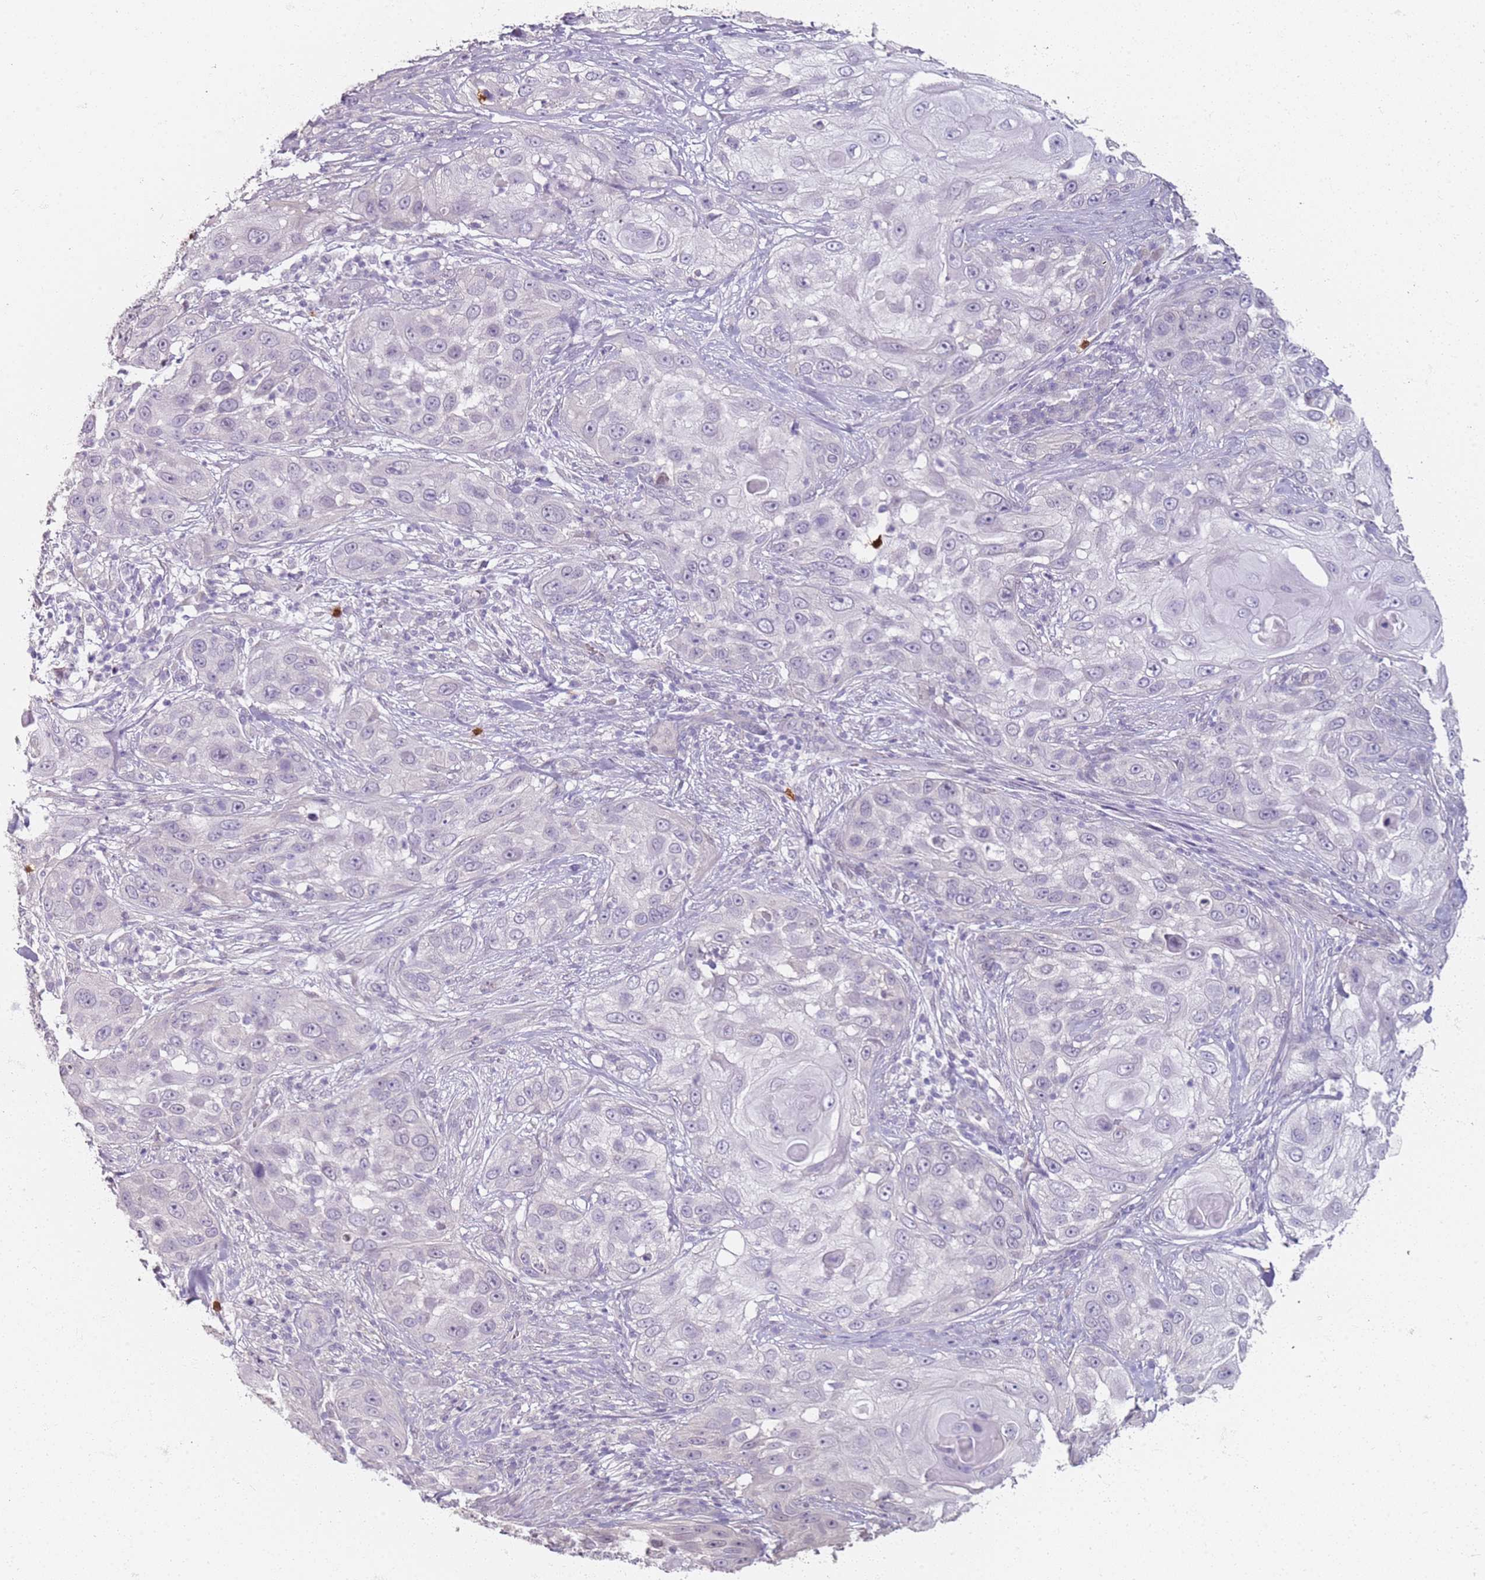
{"staining": {"intensity": "negative", "quantity": "none", "location": "none"}, "tissue": "skin cancer", "cell_type": "Tumor cells", "image_type": "cancer", "snomed": [{"axis": "morphology", "description": "Squamous cell carcinoma, NOS"}, {"axis": "topography", "description": "Skin"}], "caption": "Skin cancer stained for a protein using IHC demonstrates no expression tumor cells.", "gene": "CD40LG", "patient": {"sex": "female", "age": 44}}